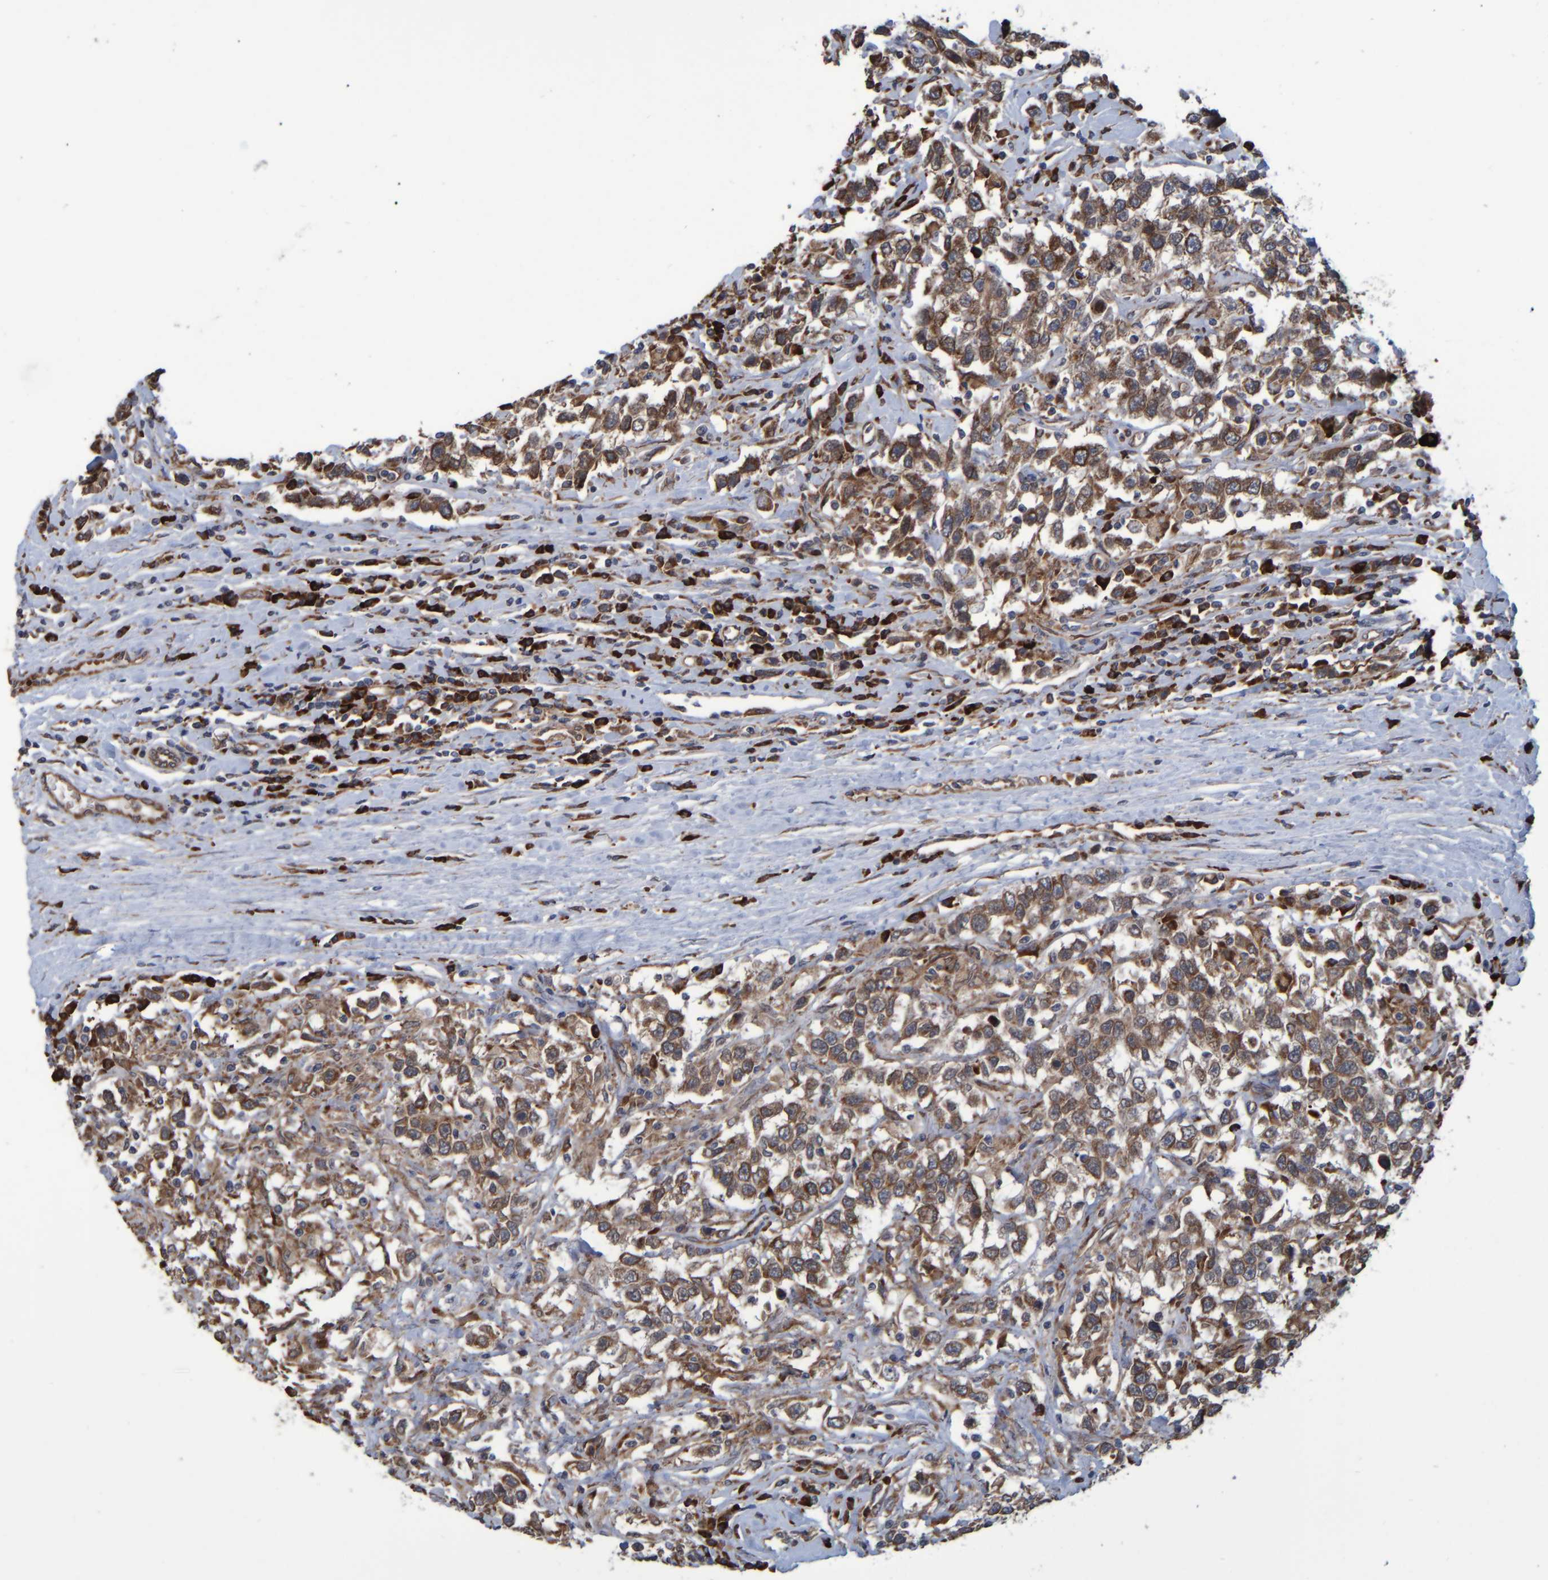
{"staining": {"intensity": "moderate", "quantity": ">75%", "location": "cytoplasmic/membranous"}, "tissue": "testis cancer", "cell_type": "Tumor cells", "image_type": "cancer", "snomed": [{"axis": "morphology", "description": "Seminoma, NOS"}, {"axis": "topography", "description": "Testis"}], "caption": "There is medium levels of moderate cytoplasmic/membranous positivity in tumor cells of testis seminoma, as demonstrated by immunohistochemical staining (brown color).", "gene": "SPAG5", "patient": {"sex": "male", "age": 41}}